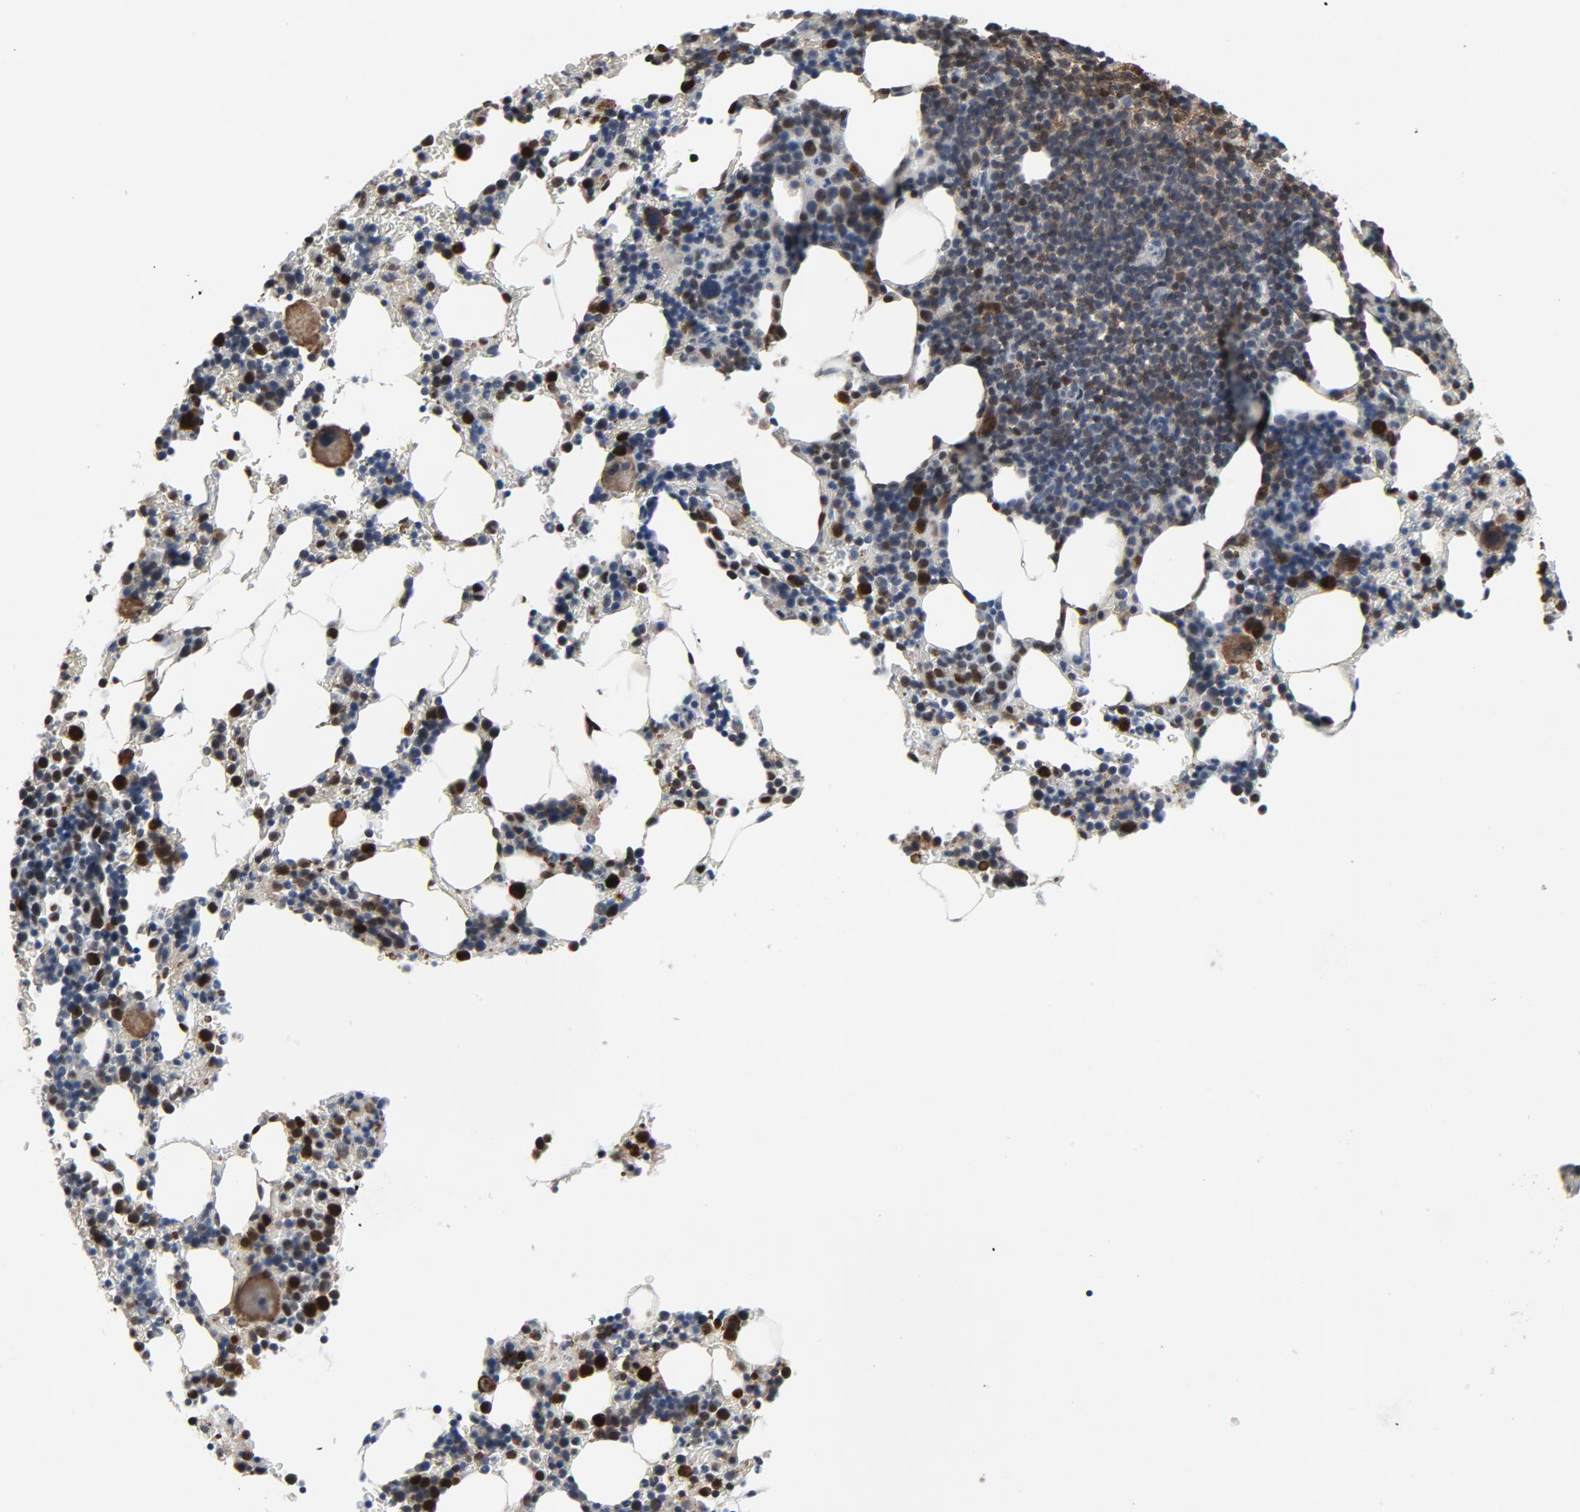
{"staining": {"intensity": "strong", "quantity": "25%-75%", "location": "cytoplasmic/membranous,nuclear"}, "tissue": "bone marrow", "cell_type": "Hematopoietic cells", "image_type": "normal", "snomed": [{"axis": "morphology", "description": "Normal tissue, NOS"}, {"axis": "topography", "description": "Bone marrow"}], "caption": "Immunohistochemistry (IHC) of normal human bone marrow exhibits high levels of strong cytoplasmic/membranous,nuclear staining in approximately 25%-75% of hematopoietic cells.", "gene": "STAT5A", "patient": {"sex": "female", "age": 78}}